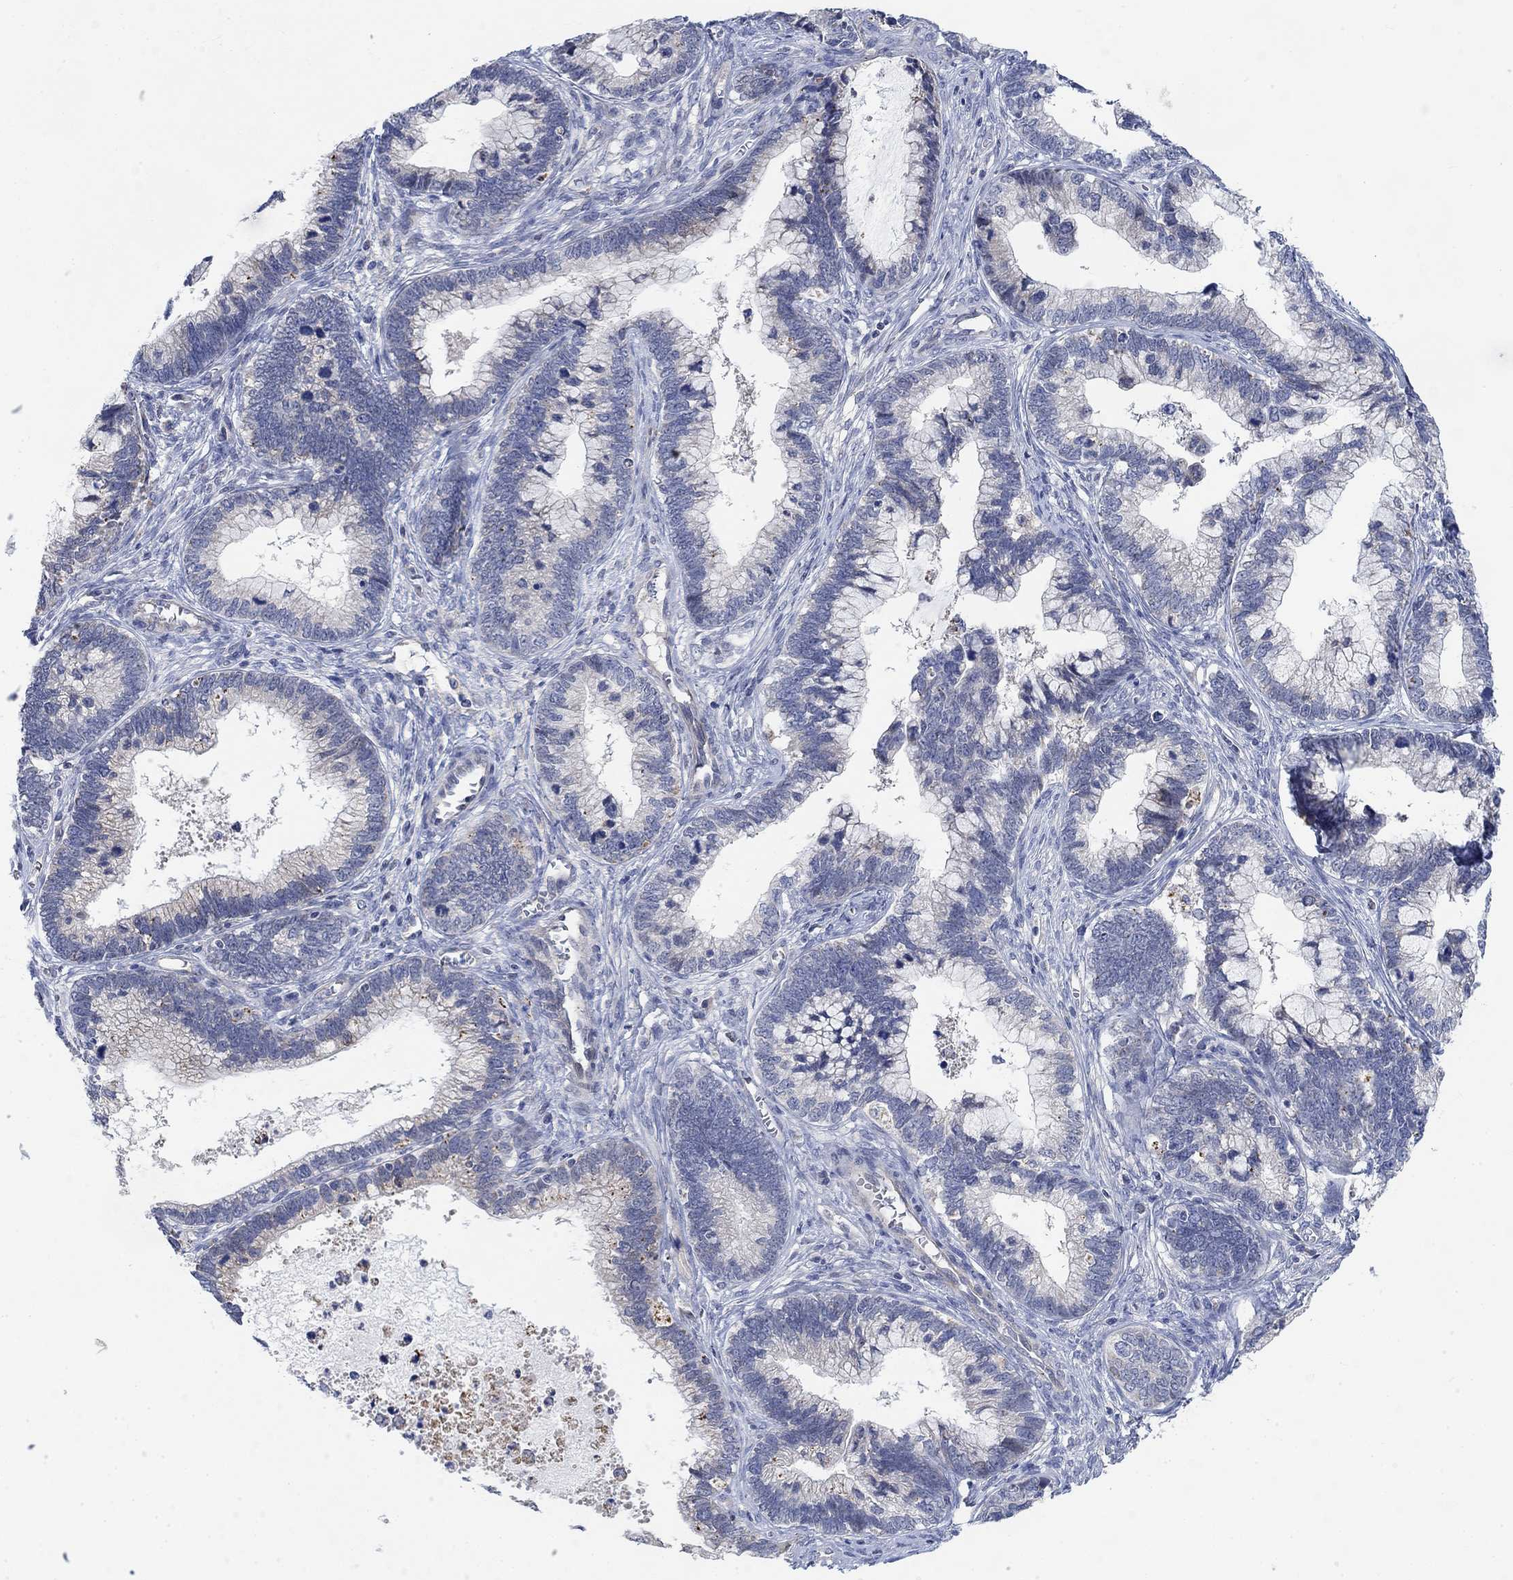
{"staining": {"intensity": "negative", "quantity": "none", "location": "none"}, "tissue": "cervical cancer", "cell_type": "Tumor cells", "image_type": "cancer", "snomed": [{"axis": "morphology", "description": "Adenocarcinoma, NOS"}, {"axis": "topography", "description": "Cervix"}], "caption": "A high-resolution image shows immunohistochemistry (IHC) staining of cervical cancer, which shows no significant staining in tumor cells.", "gene": "HCRTR1", "patient": {"sex": "female", "age": 44}}